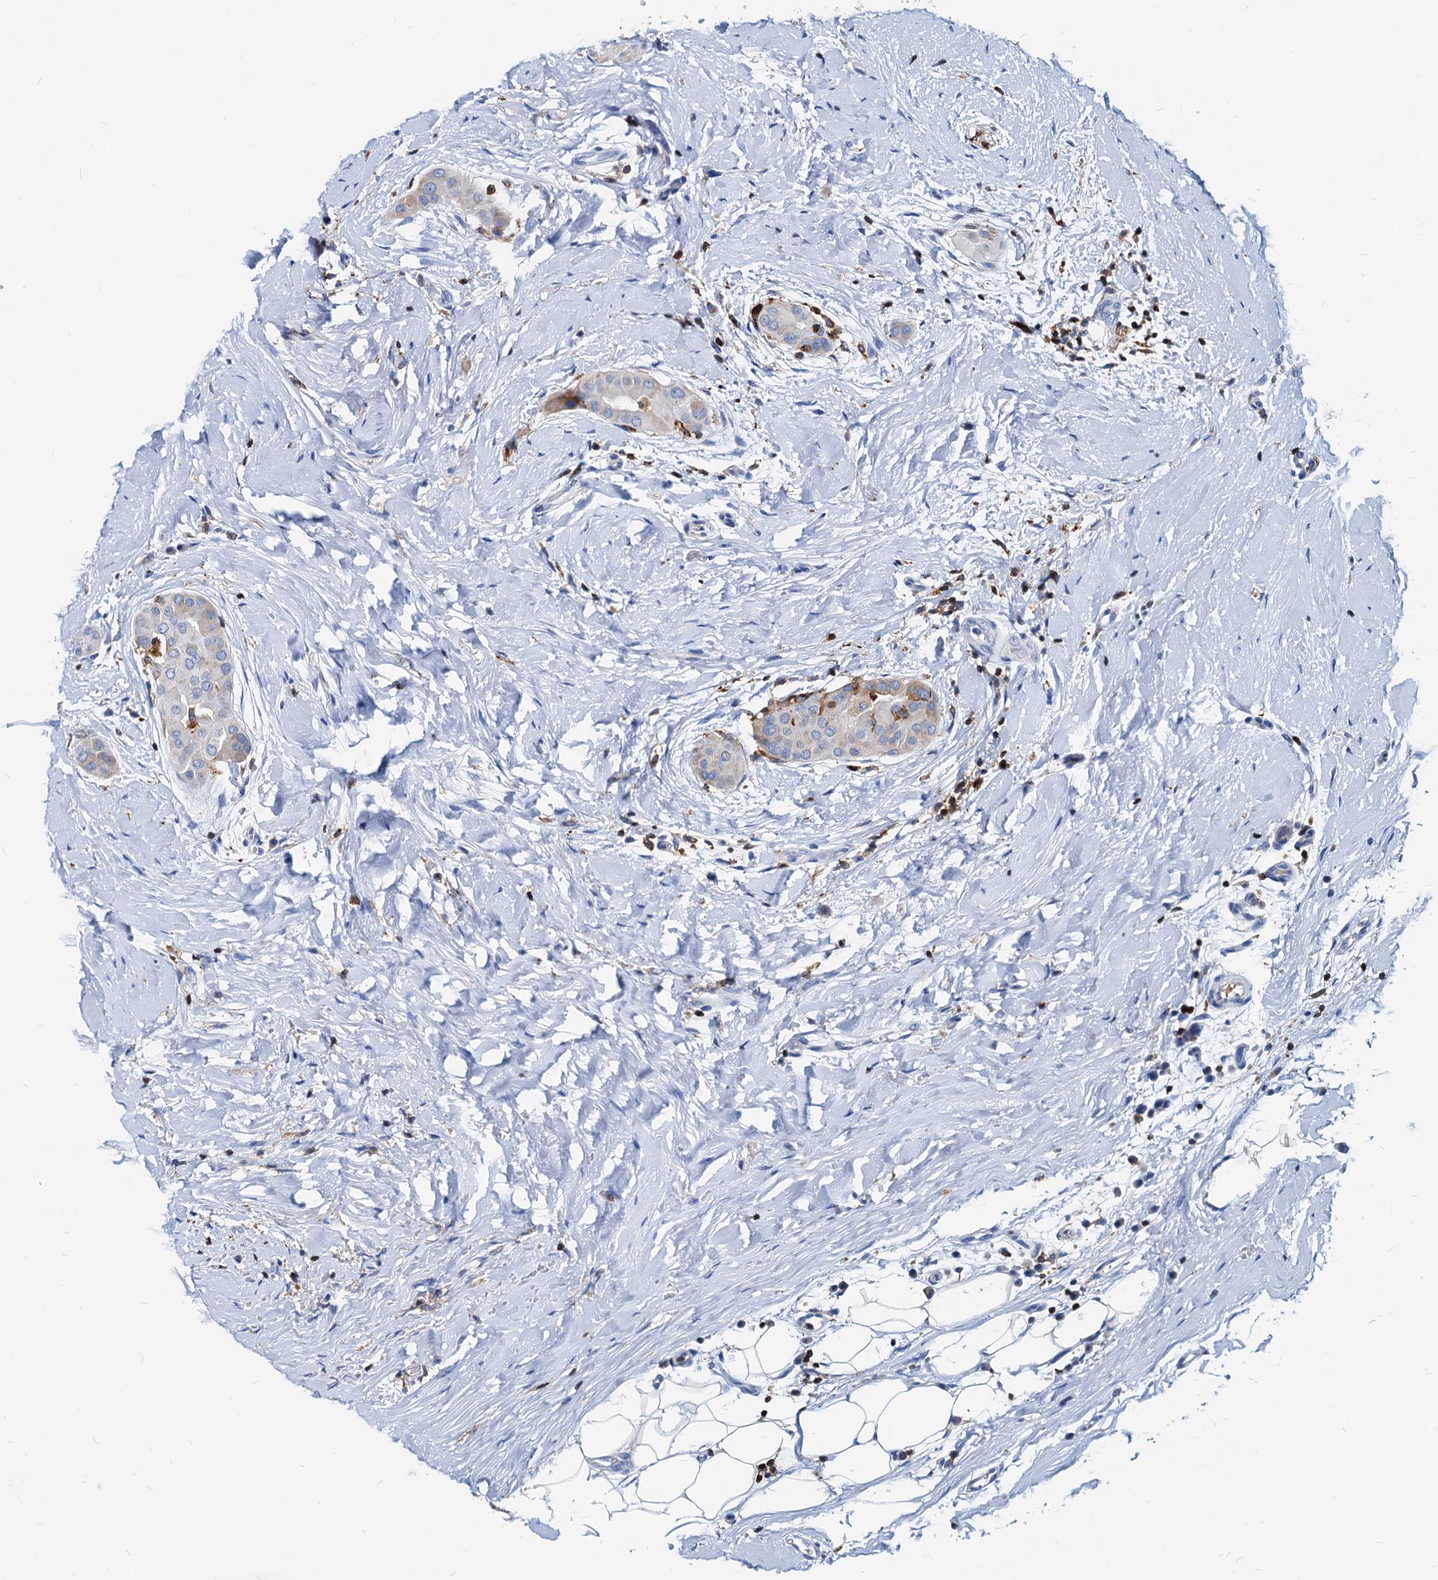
{"staining": {"intensity": "negative", "quantity": "none", "location": "none"}, "tissue": "thyroid cancer", "cell_type": "Tumor cells", "image_type": "cancer", "snomed": [{"axis": "morphology", "description": "Papillary adenocarcinoma, NOS"}, {"axis": "topography", "description": "Thyroid gland"}], "caption": "Tumor cells show no significant staining in thyroid cancer (papillary adenocarcinoma).", "gene": "LCP2", "patient": {"sex": "male", "age": 33}}